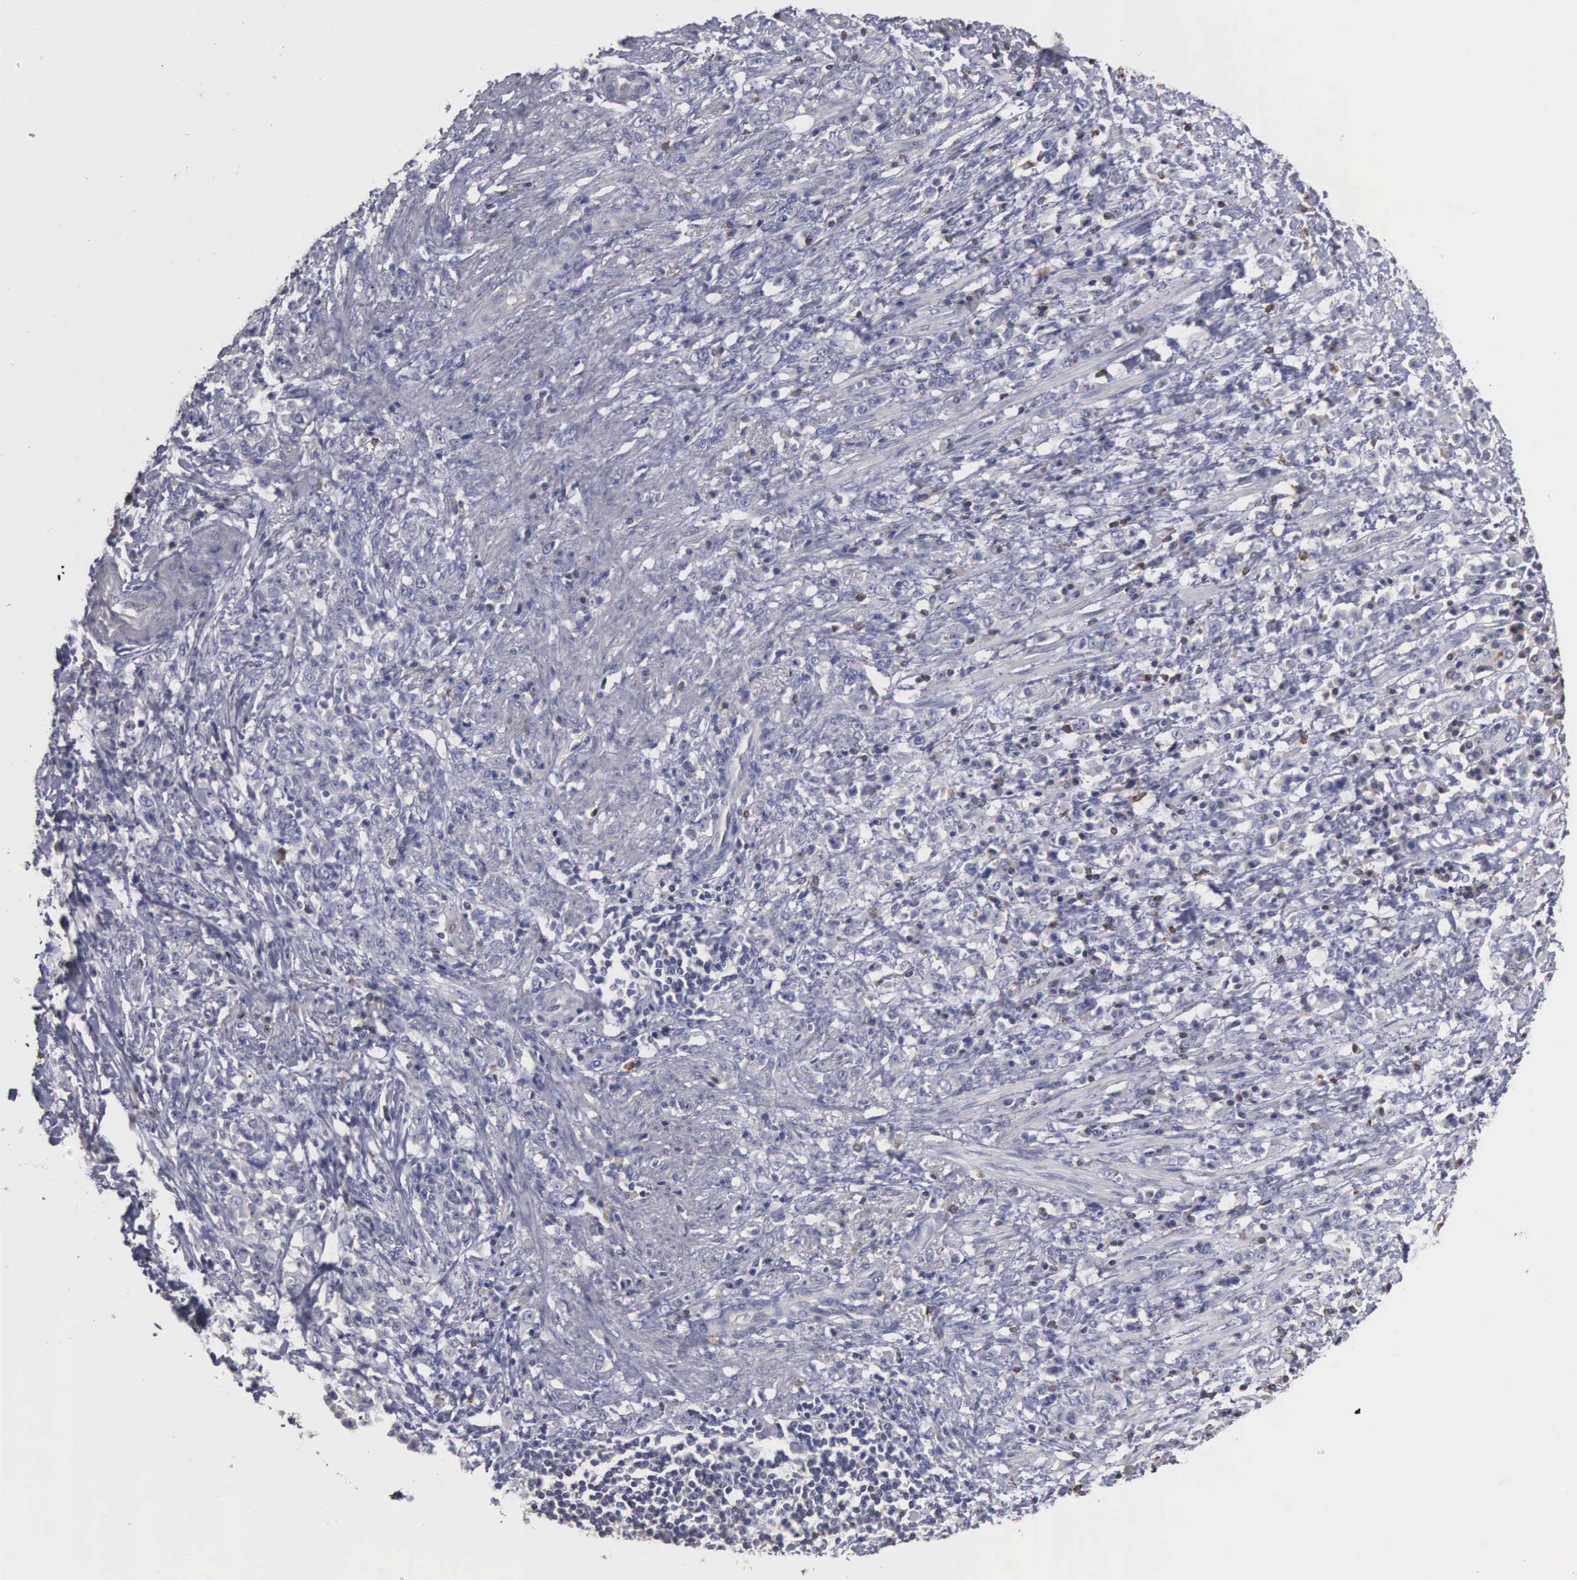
{"staining": {"intensity": "negative", "quantity": "none", "location": "none"}, "tissue": "stomach cancer", "cell_type": "Tumor cells", "image_type": "cancer", "snomed": [{"axis": "morphology", "description": "Adenocarcinoma, NOS"}, {"axis": "topography", "description": "Stomach, lower"}], "caption": "The photomicrograph demonstrates no staining of tumor cells in adenocarcinoma (stomach).", "gene": "ENO3", "patient": {"sex": "male", "age": 88}}